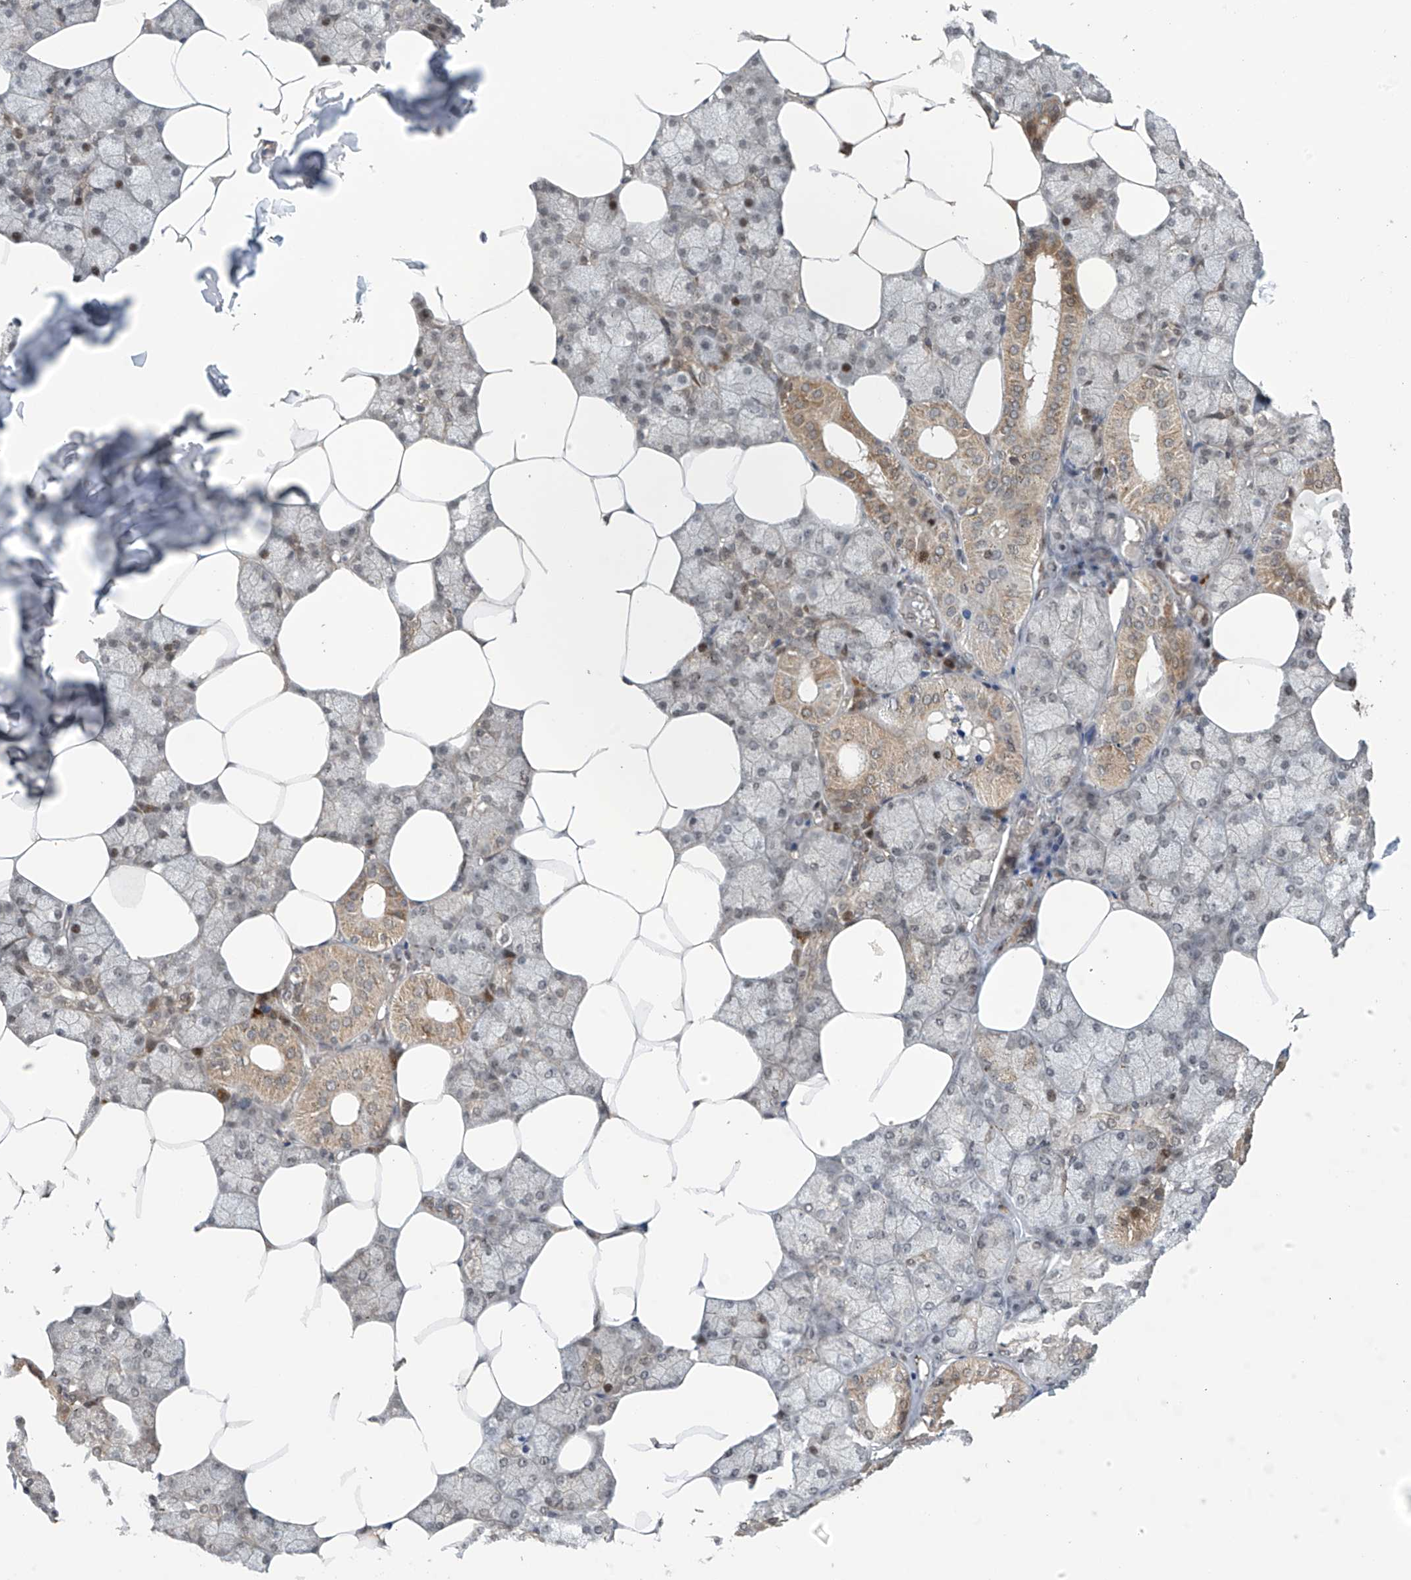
{"staining": {"intensity": "moderate", "quantity": "25%-75%", "location": "cytoplasmic/membranous,nuclear"}, "tissue": "salivary gland", "cell_type": "Glandular cells", "image_type": "normal", "snomed": [{"axis": "morphology", "description": "Normal tissue, NOS"}, {"axis": "topography", "description": "Salivary gland"}], "caption": "DAB immunohistochemical staining of unremarkable human salivary gland exhibits moderate cytoplasmic/membranous,nuclear protein expression in approximately 25%-75% of glandular cells.", "gene": "ABHD13", "patient": {"sex": "male", "age": 62}}